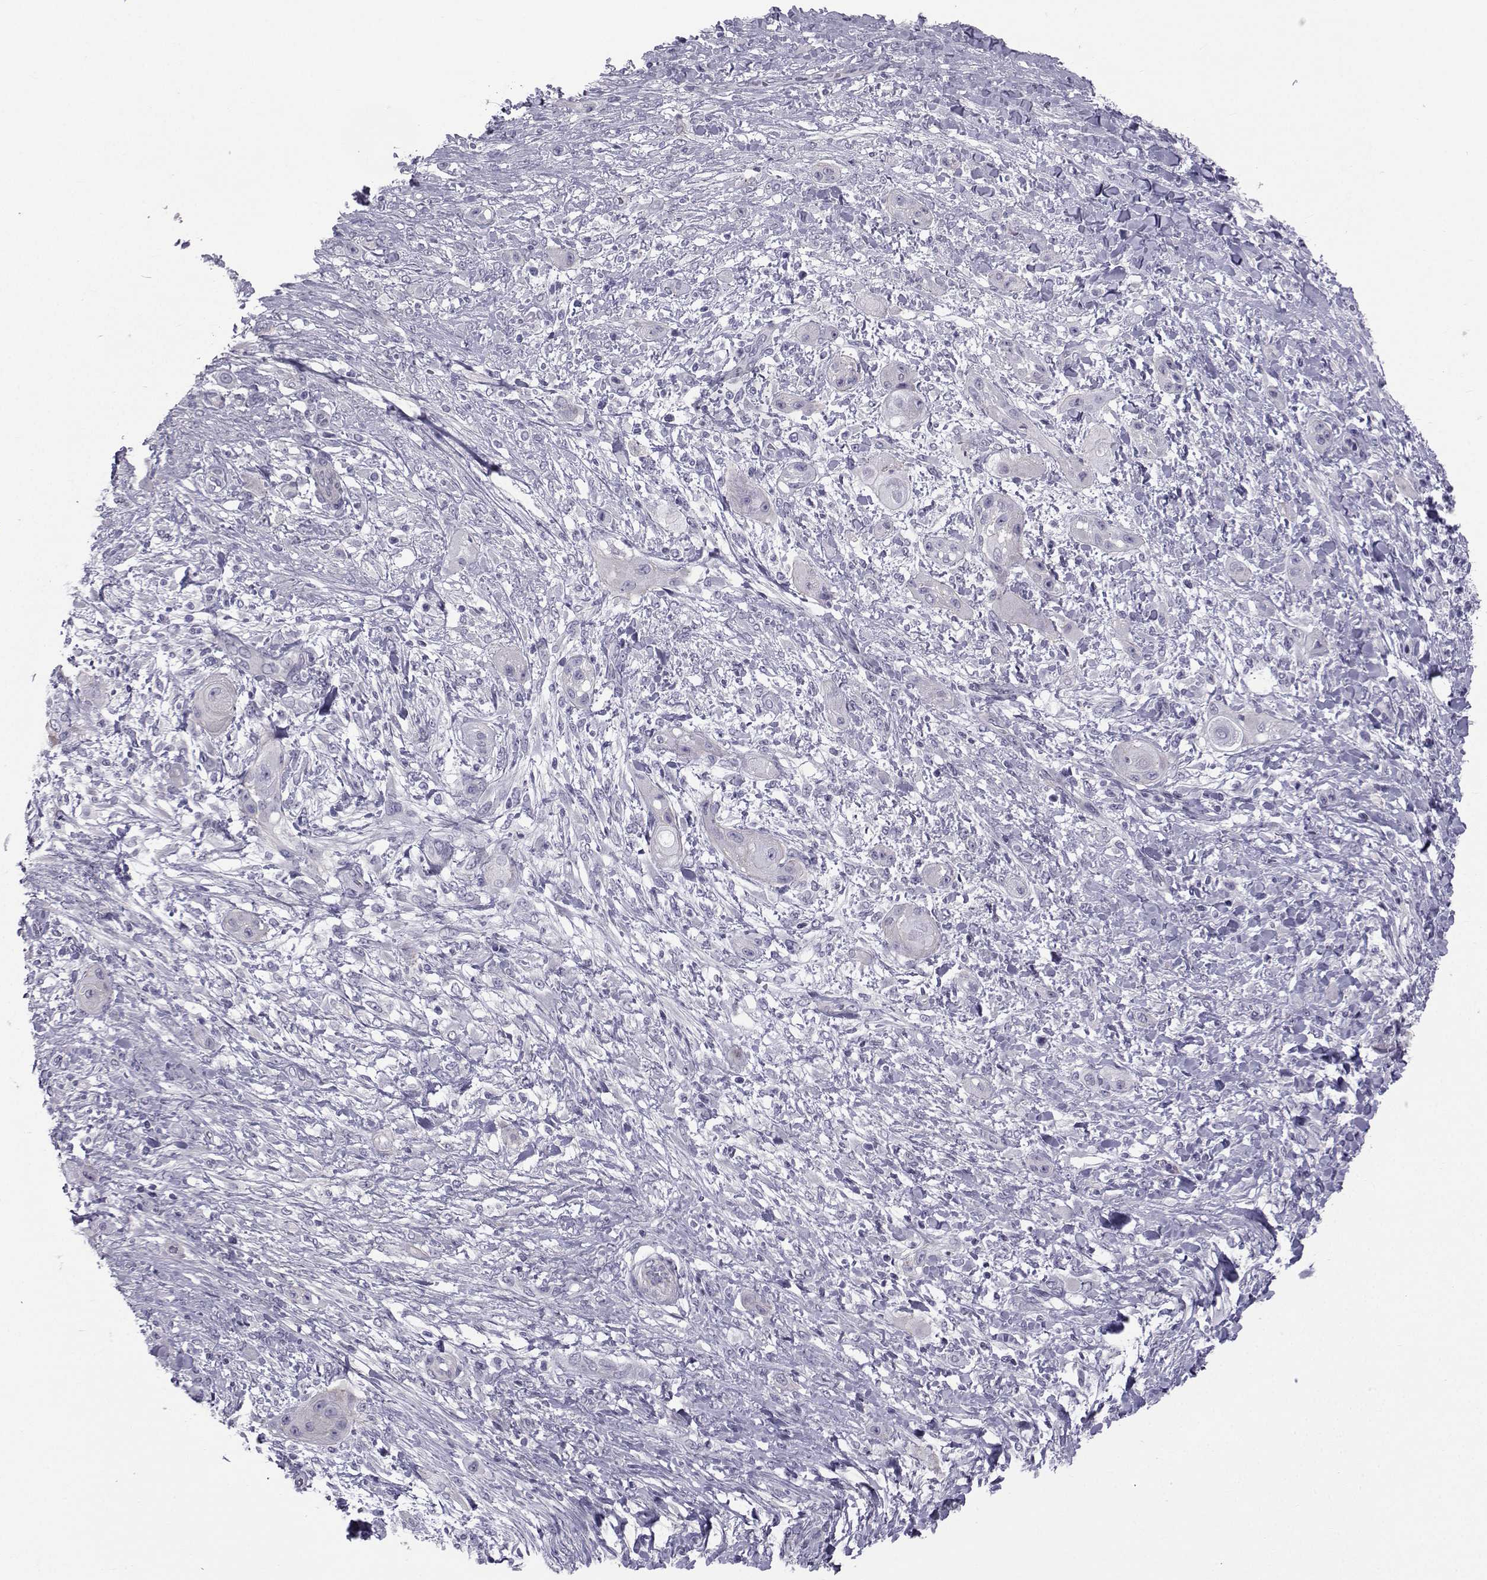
{"staining": {"intensity": "negative", "quantity": "none", "location": "none"}, "tissue": "skin cancer", "cell_type": "Tumor cells", "image_type": "cancer", "snomed": [{"axis": "morphology", "description": "Squamous cell carcinoma, NOS"}, {"axis": "topography", "description": "Skin"}], "caption": "DAB (3,3'-diaminobenzidine) immunohistochemical staining of human skin cancer (squamous cell carcinoma) exhibits no significant positivity in tumor cells.", "gene": "SPANXD", "patient": {"sex": "male", "age": 62}}